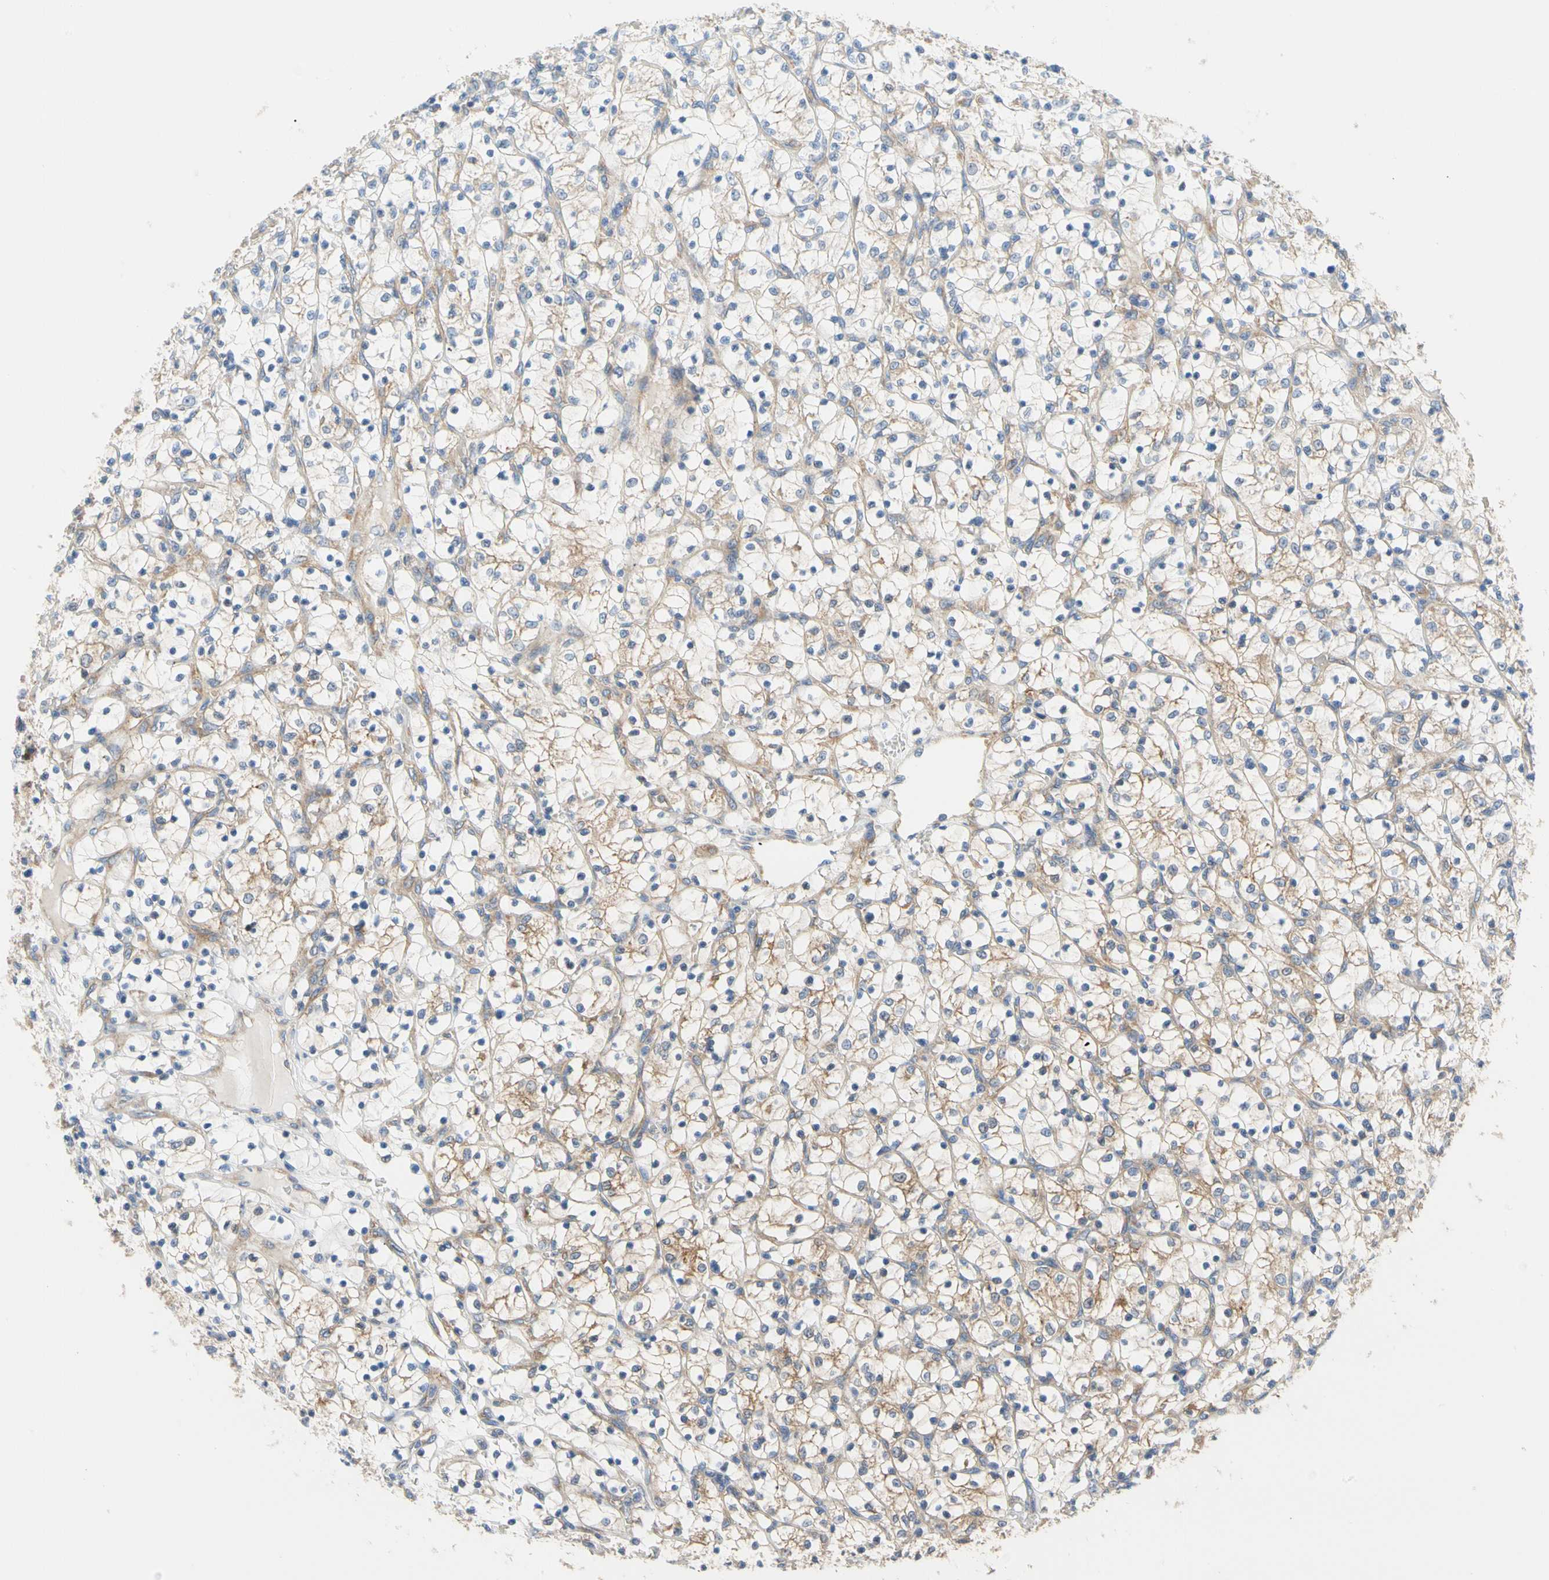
{"staining": {"intensity": "weak", "quantity": "25%-75%", "location": "cytoplasmic/membranous"}, "tissue": "renal cancer", "cell_type": "Tumor cells", "image_type": "cancer", "snomed": [{"axis": "morphology", "description": "Adenocarcinoma, NOS"}, {"axis": "topography", "description": "Kidney"}], "caption": "A brown stain labels weak cytoplasmic/membranous positivity of a protein in renal cancer tumor cells. The protein of interest is shown in brown color, while the nuclei are stained blue.", "gene": "GPHN", "patient": {"sex": "female", "age": 69}}